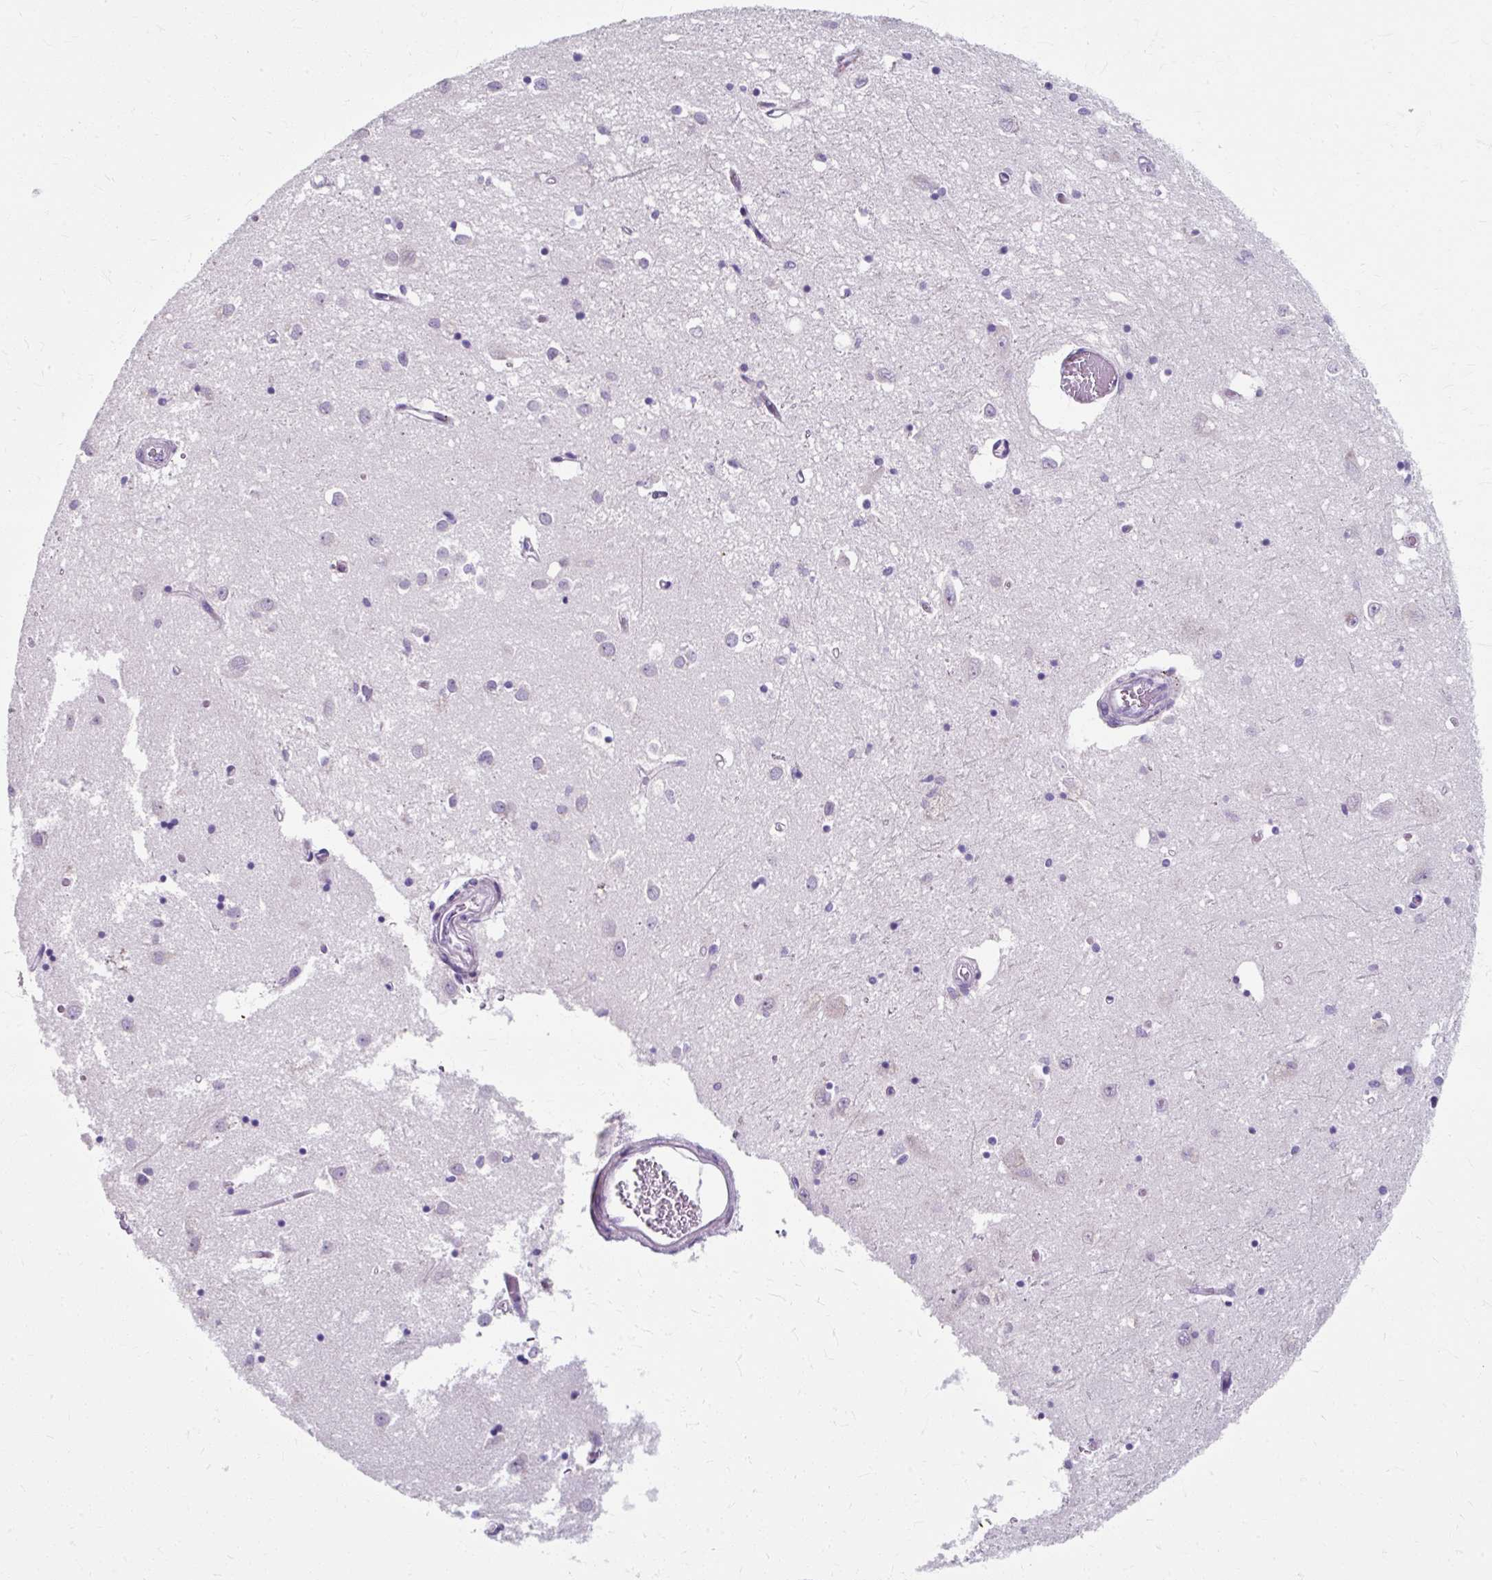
{"staining": {"intensity": "negative", "quantity": "none", "location": "none"}, "tissue": "caudate", "cell_type": "Glial cells", "image_type": "normal", "snomed": [{"axis": "morphology", "description": "Normal tissue, NOS"}, {"axis": "topography", "description": "Lateral ventricle wall"}], "caption": "Immunohistochemical staining of normal caudate demonstrates no significant expression in glial cells. Nuclei are stained in blue.", "gene": "ZNF555", "patient": {"sex": "male", "age": 70}}